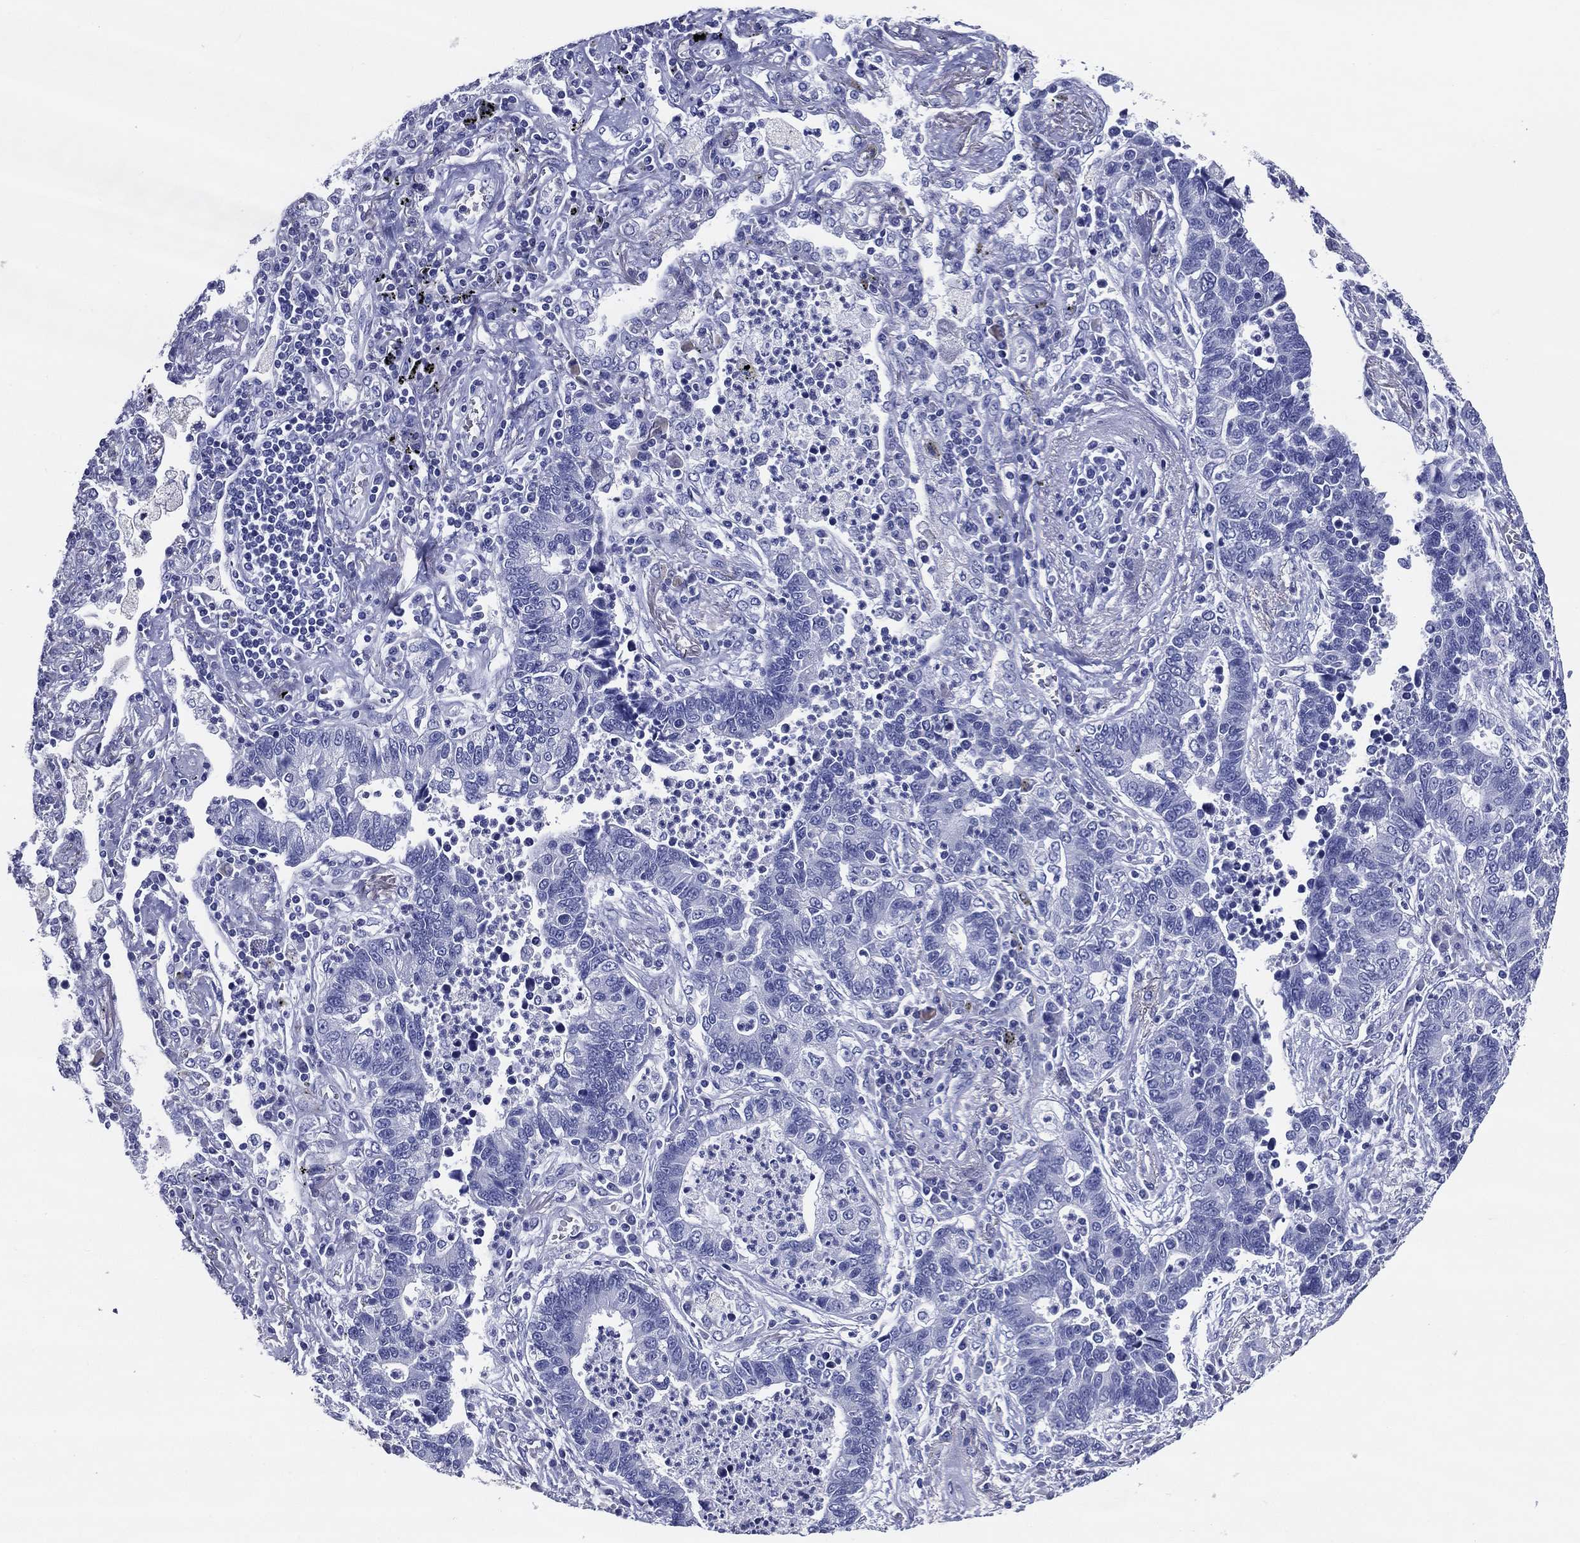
{"staining": {"intensity": "negative", "quantity": "none", "location": "none"}, "tissue": "lung cancer", "cell_type": "Tumor cells", "image_type": "cancer", "snomed": [{"axis": "morphology", "description": "Adenocarcinoma, NOS"}, {"axis": "topography", "description": "Lung"}], "caption": "Immunohistochemistry photomicrograph of human adenocarcinoma (lung) stained for a protein (brown), which demonstrates no positivity in tumor cells.", "gene": "ACE2", "patient": {"sex": "female", "age": 57}}